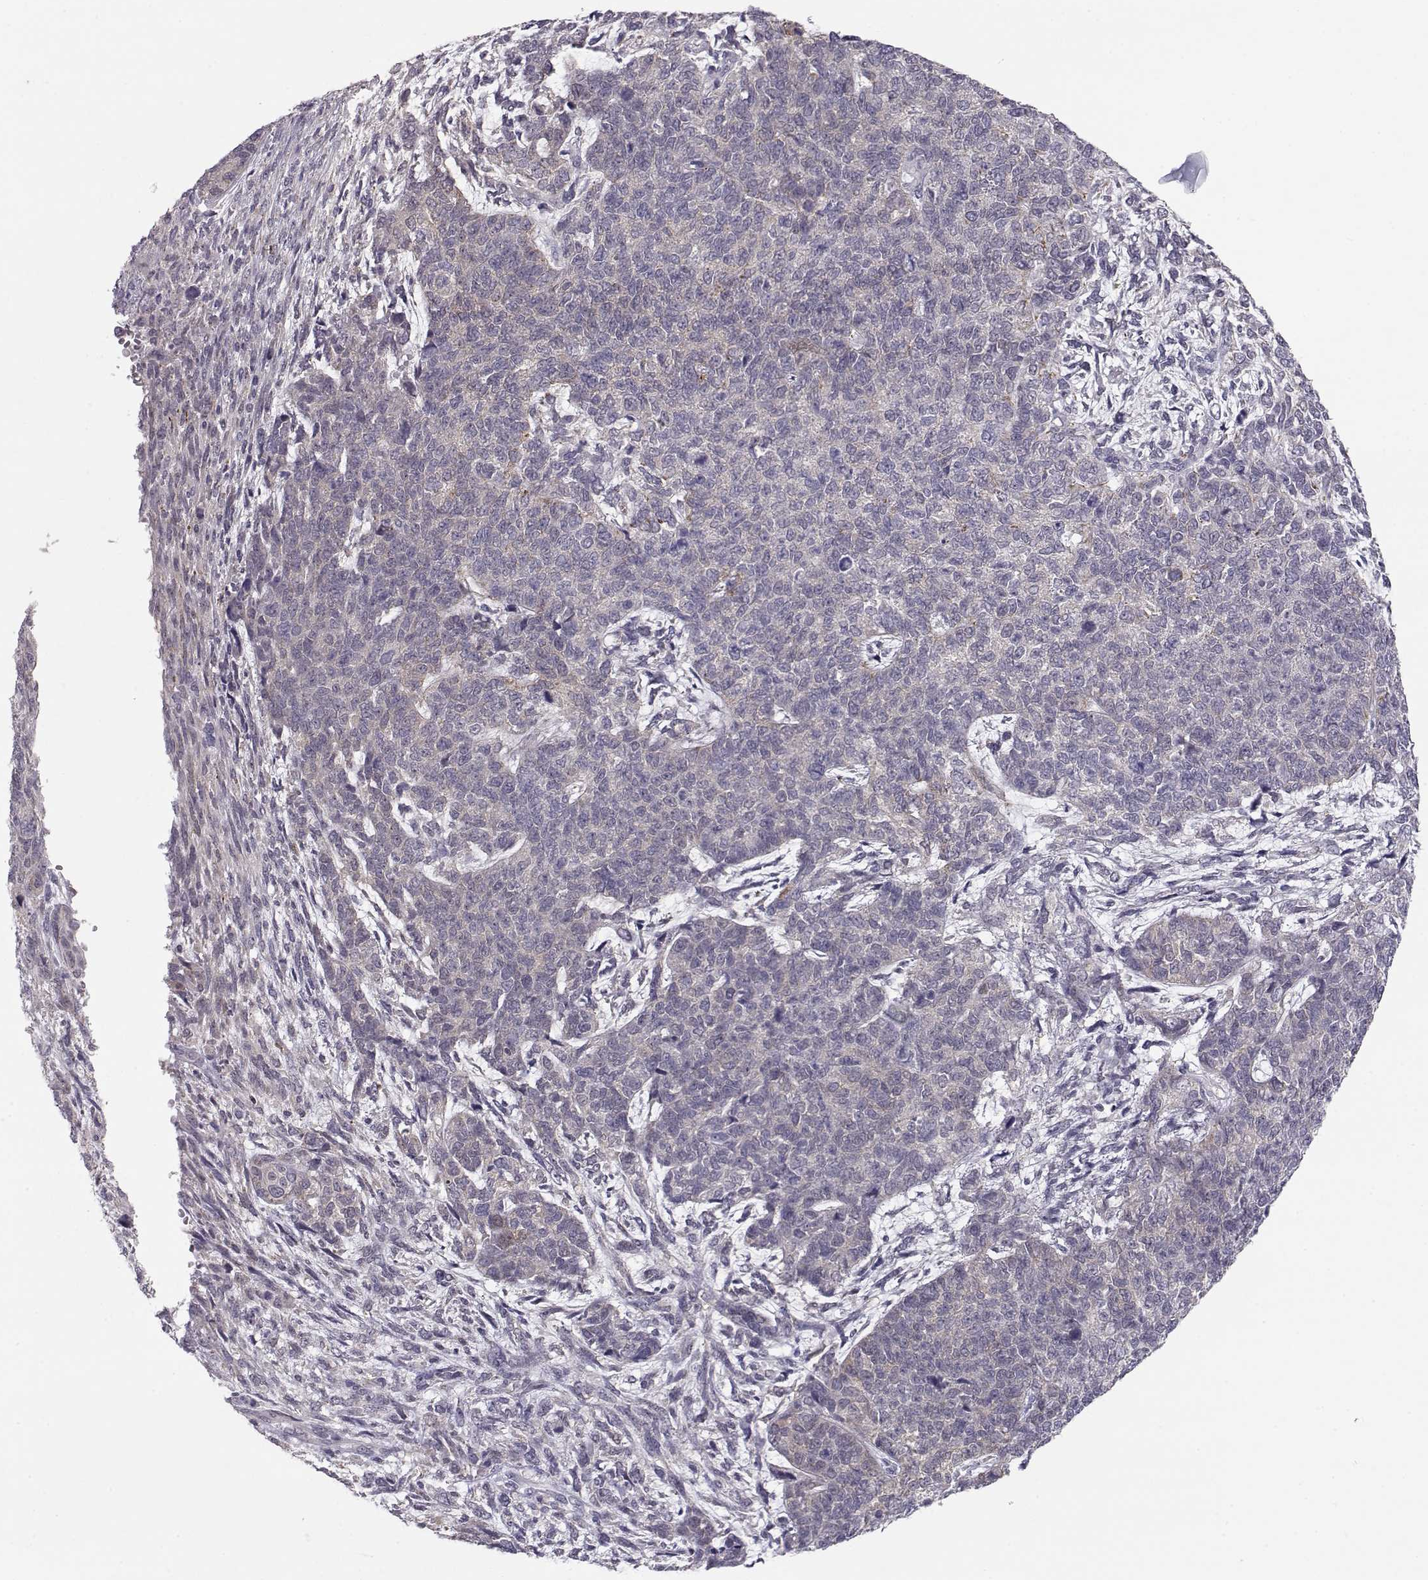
{"staining": {"intensity": "negative", "quantity": "none", "location": "none"}, "tissue": "cervical cancer", "cell_type": "Tumor cells", "image_type": "cancer", "snomed": [{"axis": "morphology", "description": "Squamous cell carcinoma, NOS"}, {"axis": "topography", "description": "Cervix"}], "caption": "There is no significant expression in tumor cells of cervical squamous cell carcinoma. (DAB immunohistochemistry visualized using brightfield microscopy, high magnification).", "gene": "NPVF", "patient": {"sex": "female", "age": 63}}